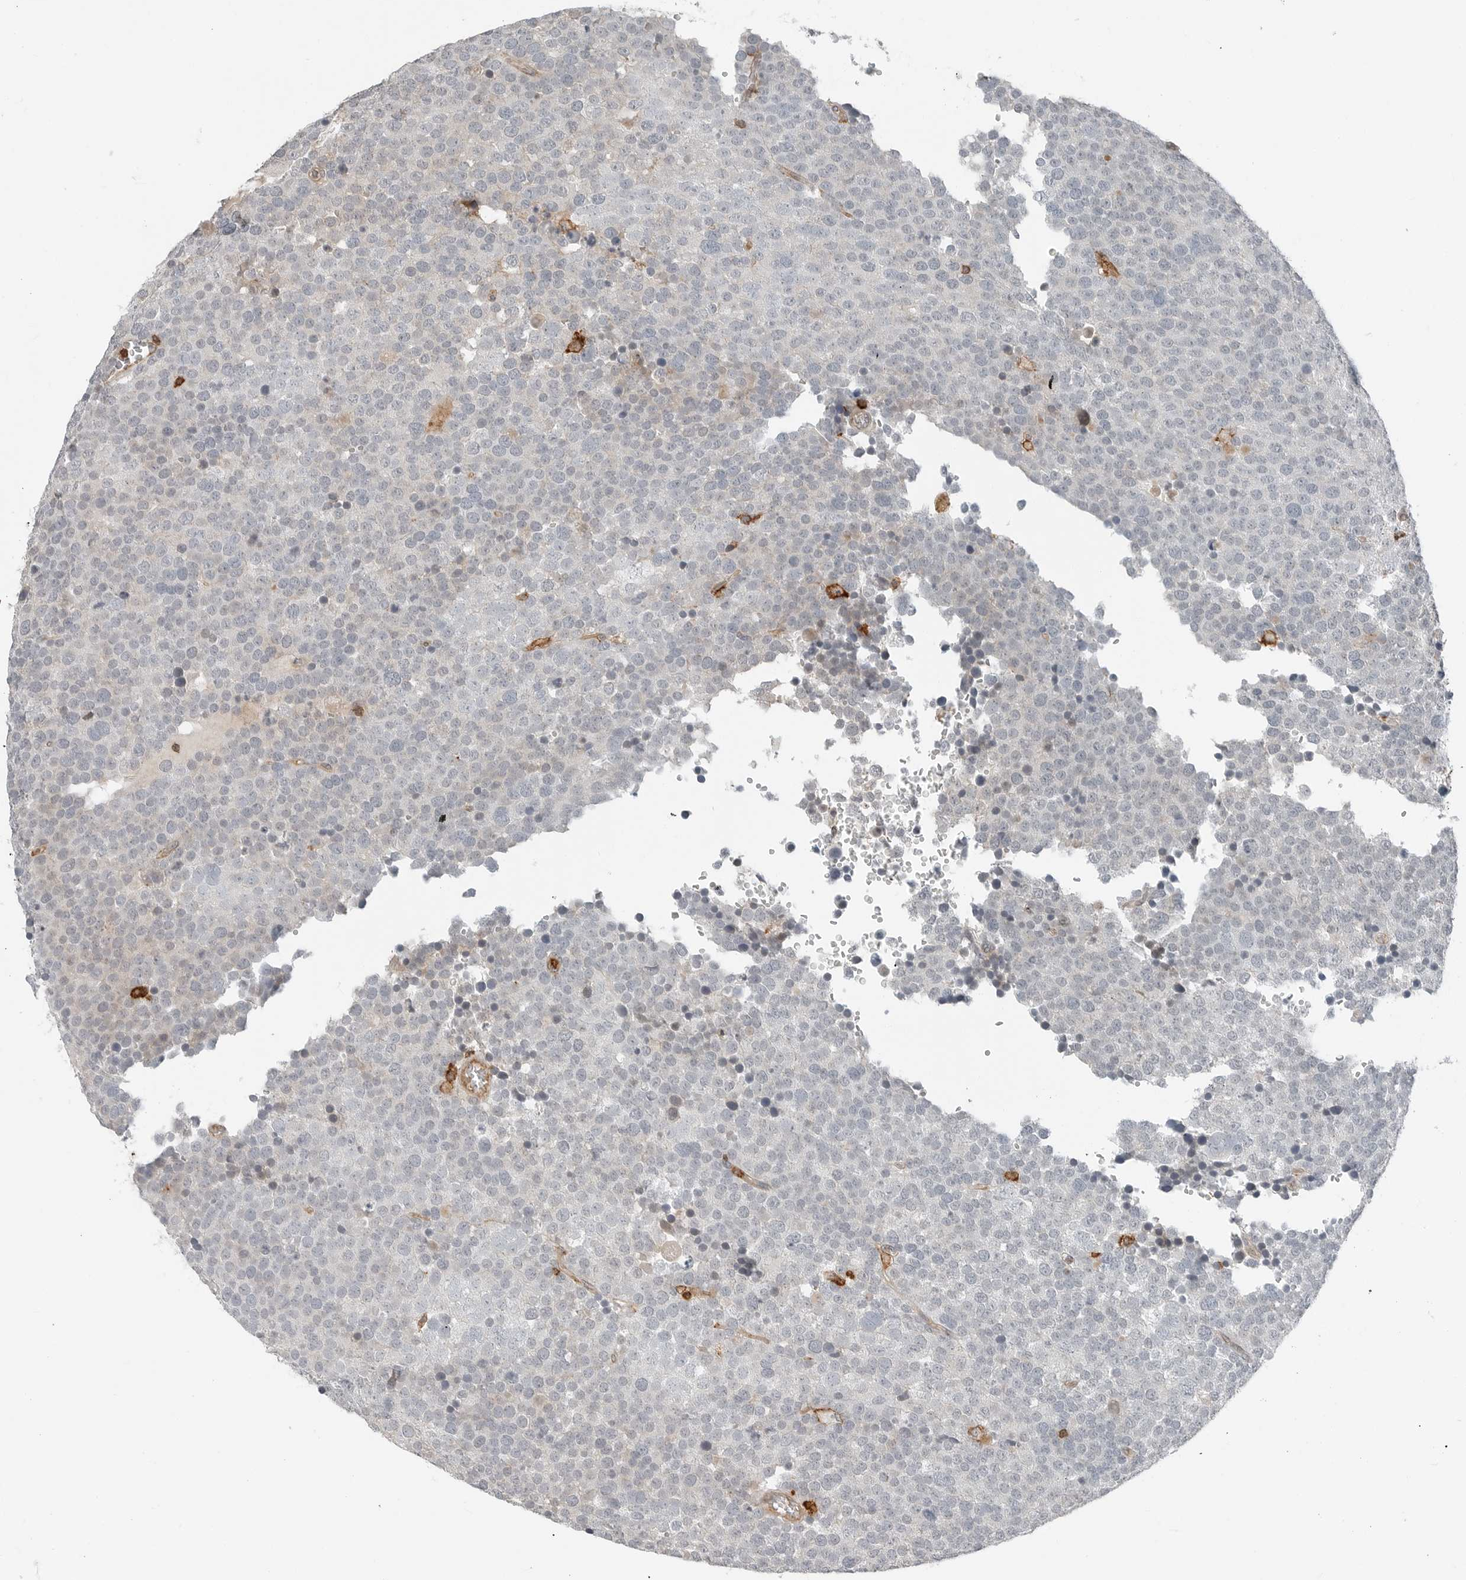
{"staining": {"intensity": "negative", "quantity": "none", "location": "none"}, "tissue": "testis cancer", "cell_type": "Tumor cells", "image_type": "cancer", "snomed": [{"axis": "morphology", "description": "Seminoma, NOS"}, {"axis": "topography", "description": "Testis"}], "caption": "The histopathology image exhibits no significant positivity in tumor cells of seminoma (testis).", "gene": "LEFTY2", "patient": {"sex": "male", "age": 71}}